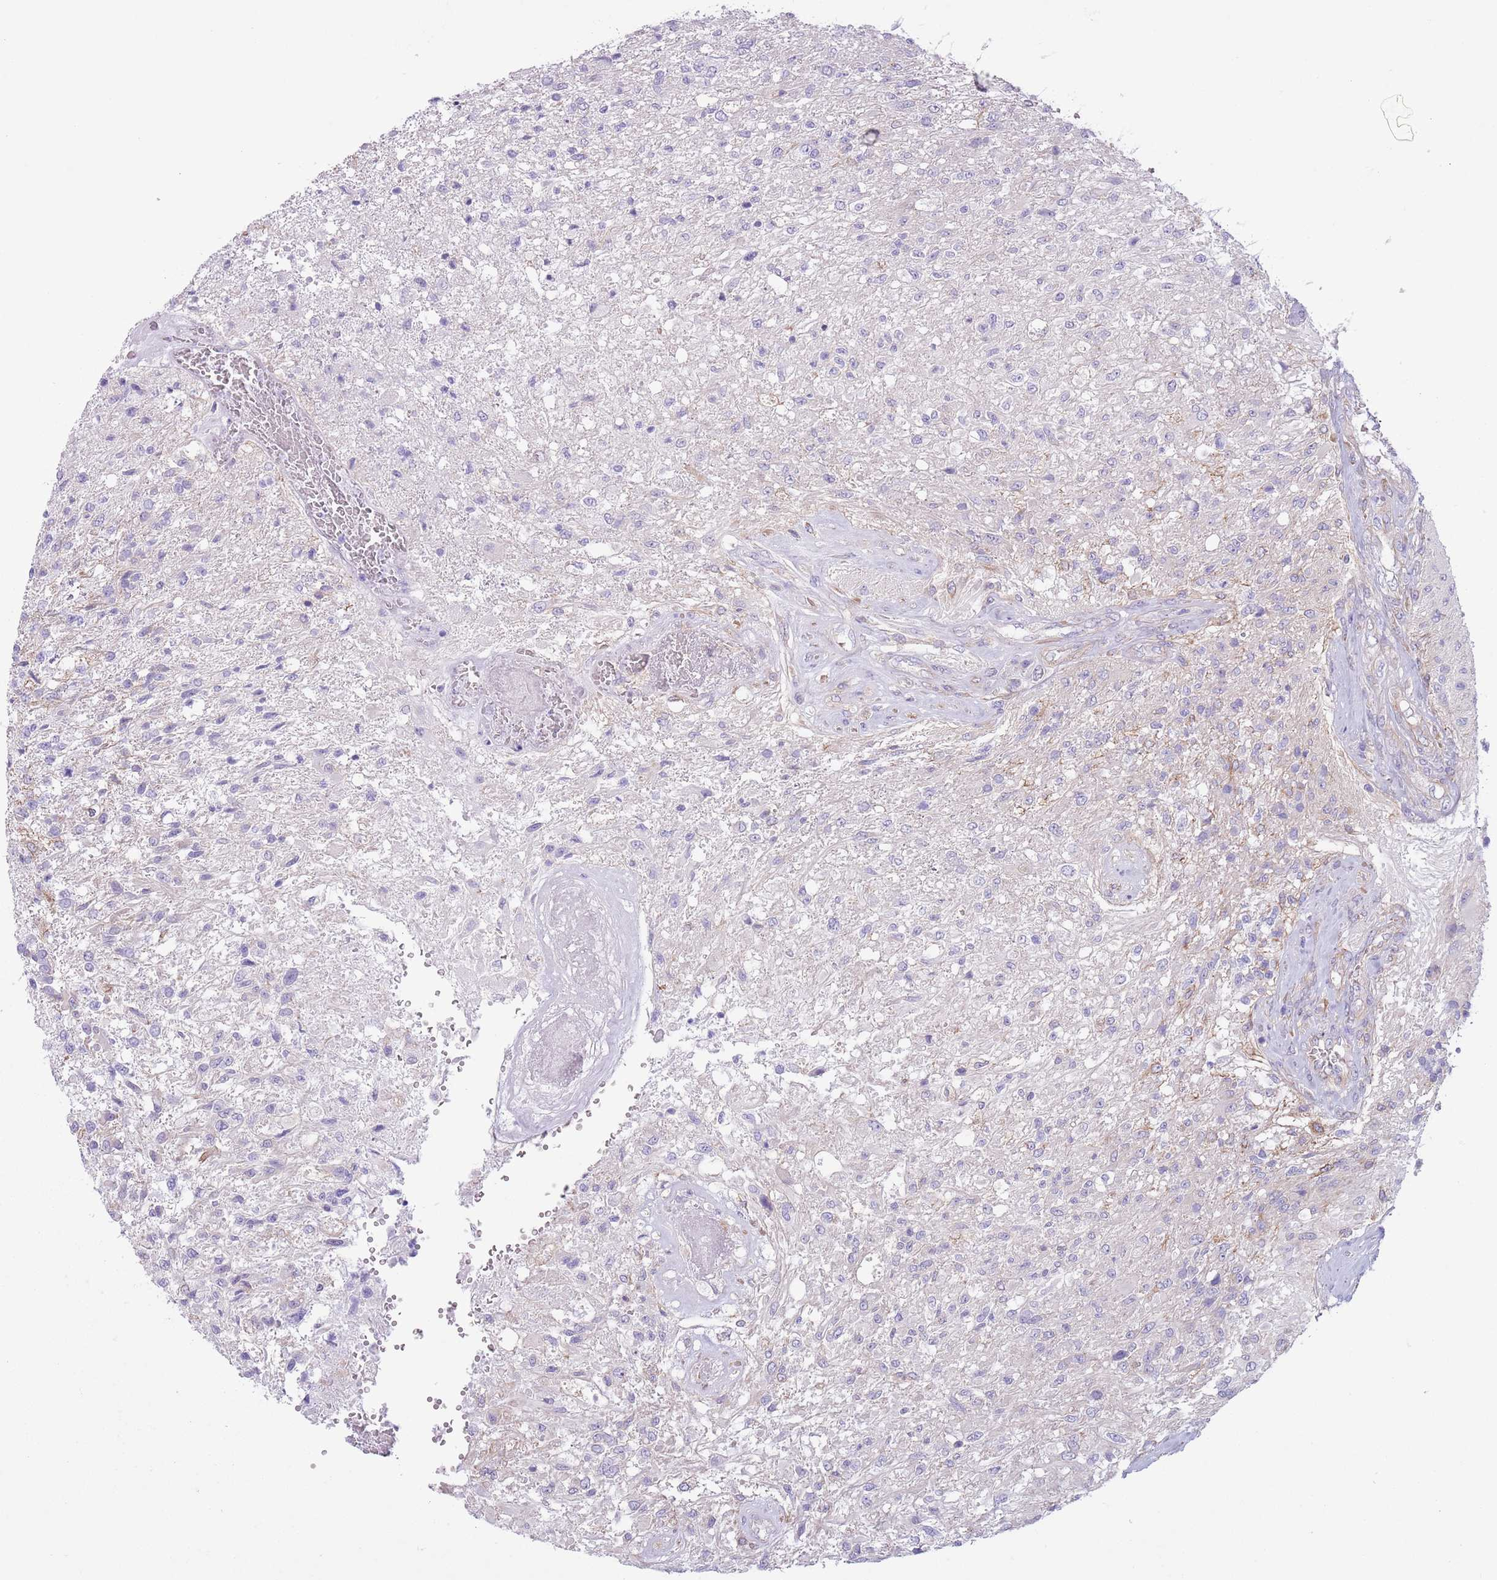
{"staining": {"intensity": "negative", "quantity": "none", "location": "none"}, "tissue": "glioma", "cell_type": "Tumor cells", "image_type": "cancer", "snomed": [{"axis": "morphology", "description": "Glioma, malignant, High grade"}, {"axis": "topography", "description": "Brain"}], "caption": "This is a micrograph of IHC staining of malignant high-grade glioma, which shows no staining in tumor cells. Brightfield microscopy of immunohistochemistry (IHC) stained with DAB (brown) and hematoxylin (blue), captured at high magnification.", "gene": "RBP3", "patient": {"sex": "male", "age": 56}}